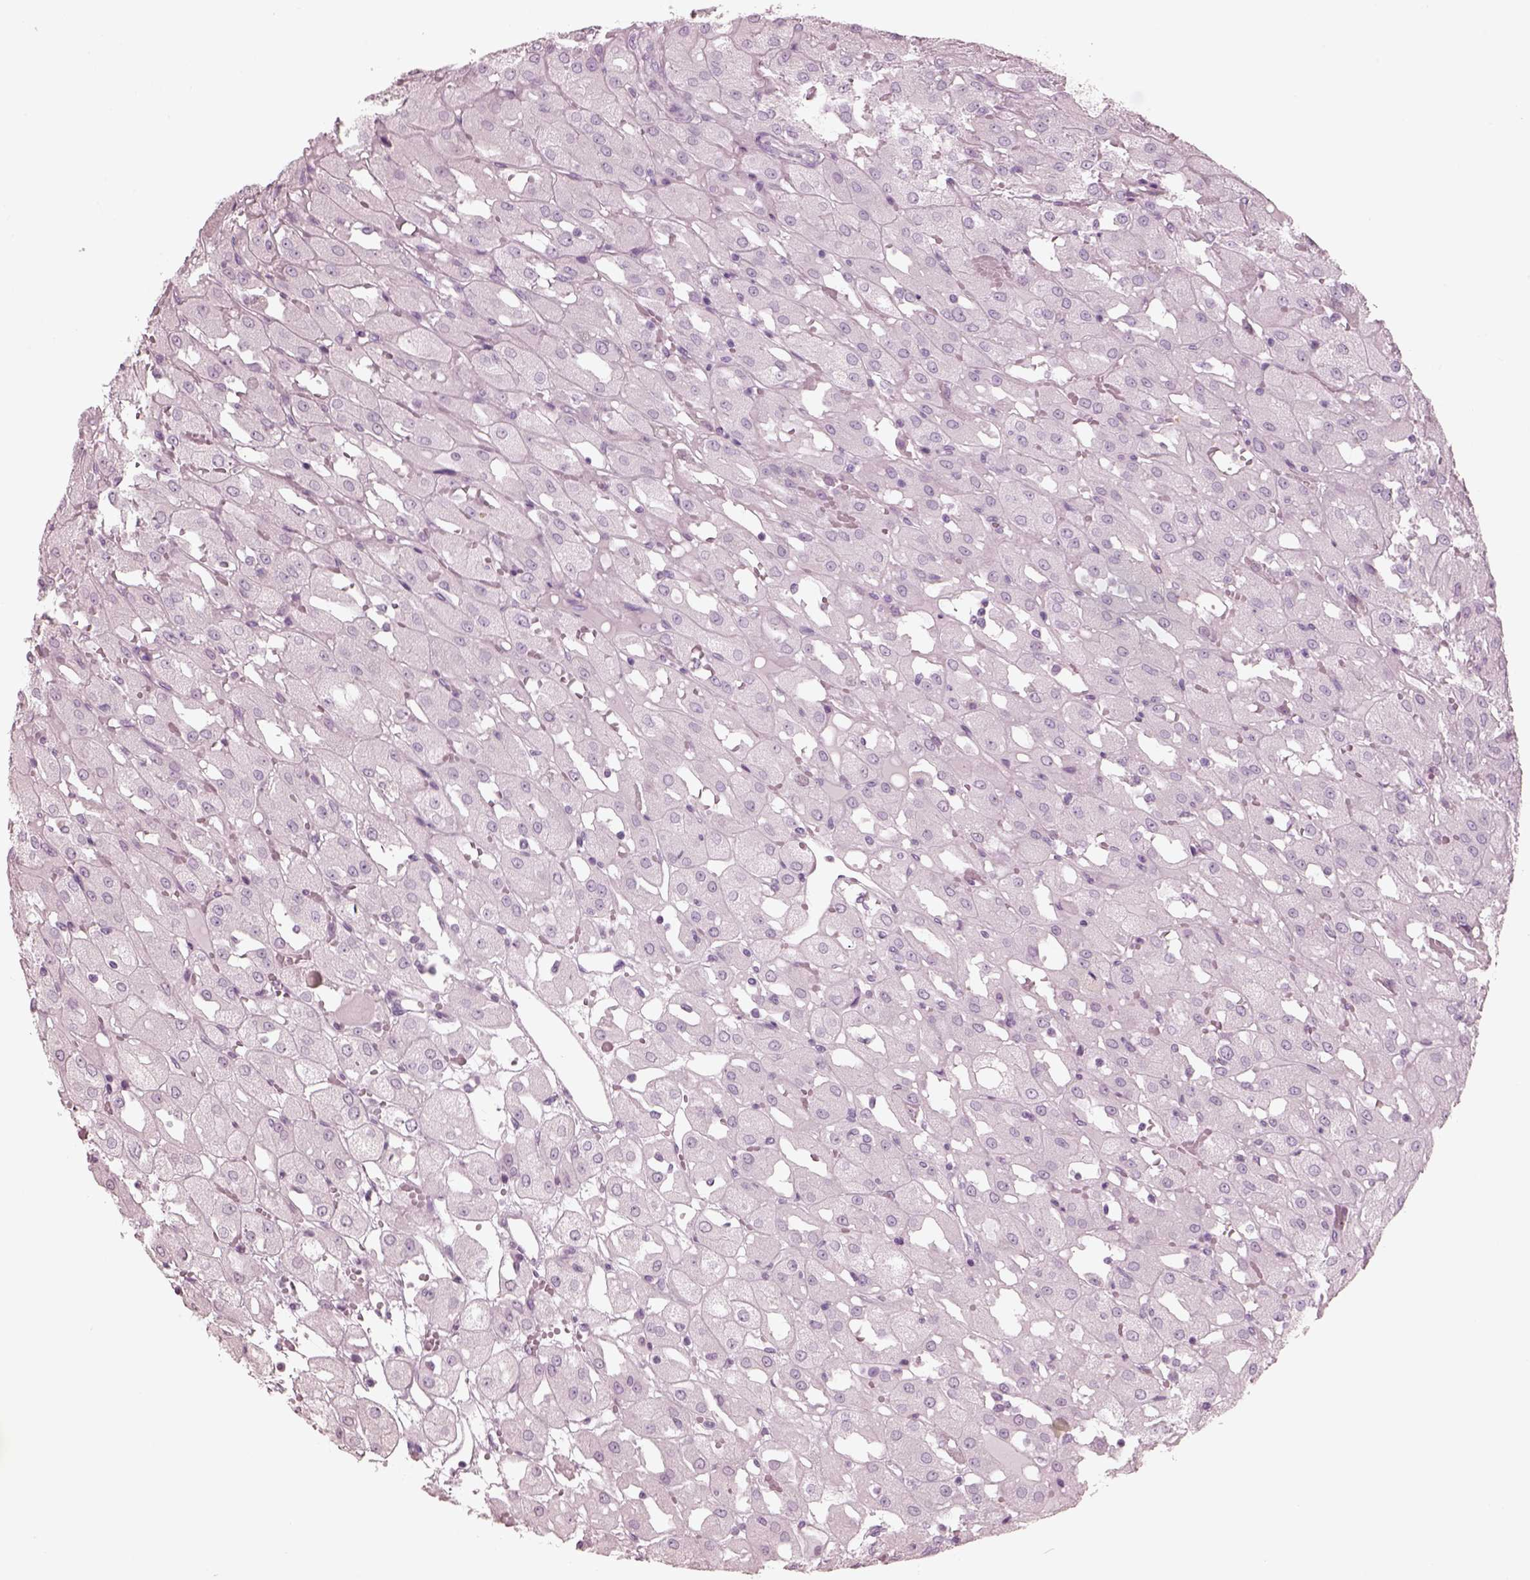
{"staining": {"intensity": "negative", "quantity": "none", "location": "none"}, "tissue": "renal cancer", "cell_type": "Tumor cells", "image_type": "cancer", "snomed": [{"axis": "morphology", "description": "Adenocarcinoma, NOS"}, {"axis": "topography", "description": "Kidney"}], "caption": "There is no significant expression in tumor cells of renal cancer (adenocarcinoma).", "gene": "KRTAP24-1", "patient": {"sex": "male", "age": 72}}